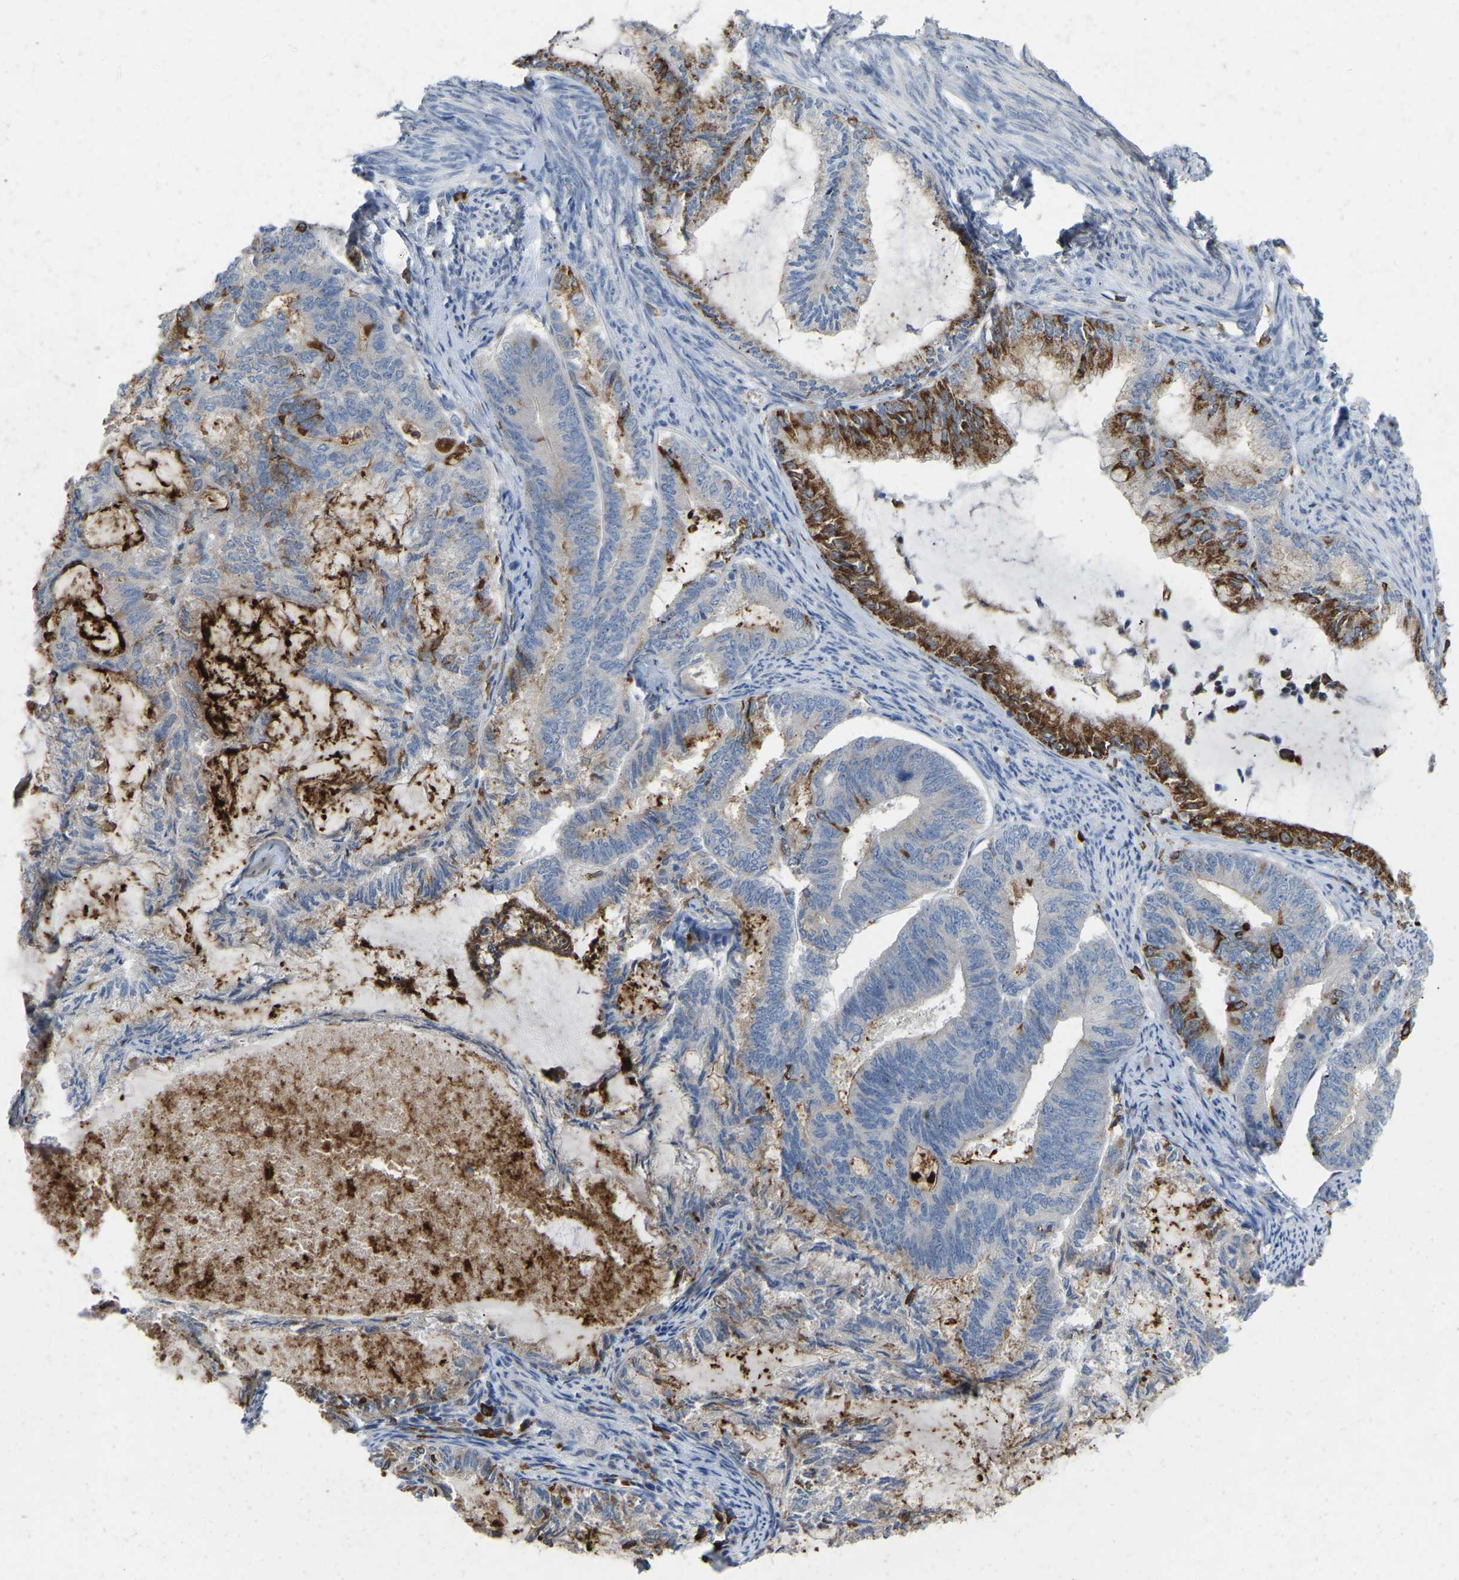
{"staining": {"intensity": "strong", "quantity": "<25%", "location": "cytoplasmic/membranous"}, "tissue": "endometrial cancer", "cell_type": "Tumor cells", "image_type": "cancer", "snomed": [{"axis": "morphology", "description": "Adenocarcinoma, NOS"}, {"axis": "topography", "description": "Endometrium"}], "caption": "Endometrial cancer tissue shows strong cytoplasmic/membranous expression in about <25% of tumor cells", "gene": "RHEB", "patient": {"sex": "female", "age": 86}}